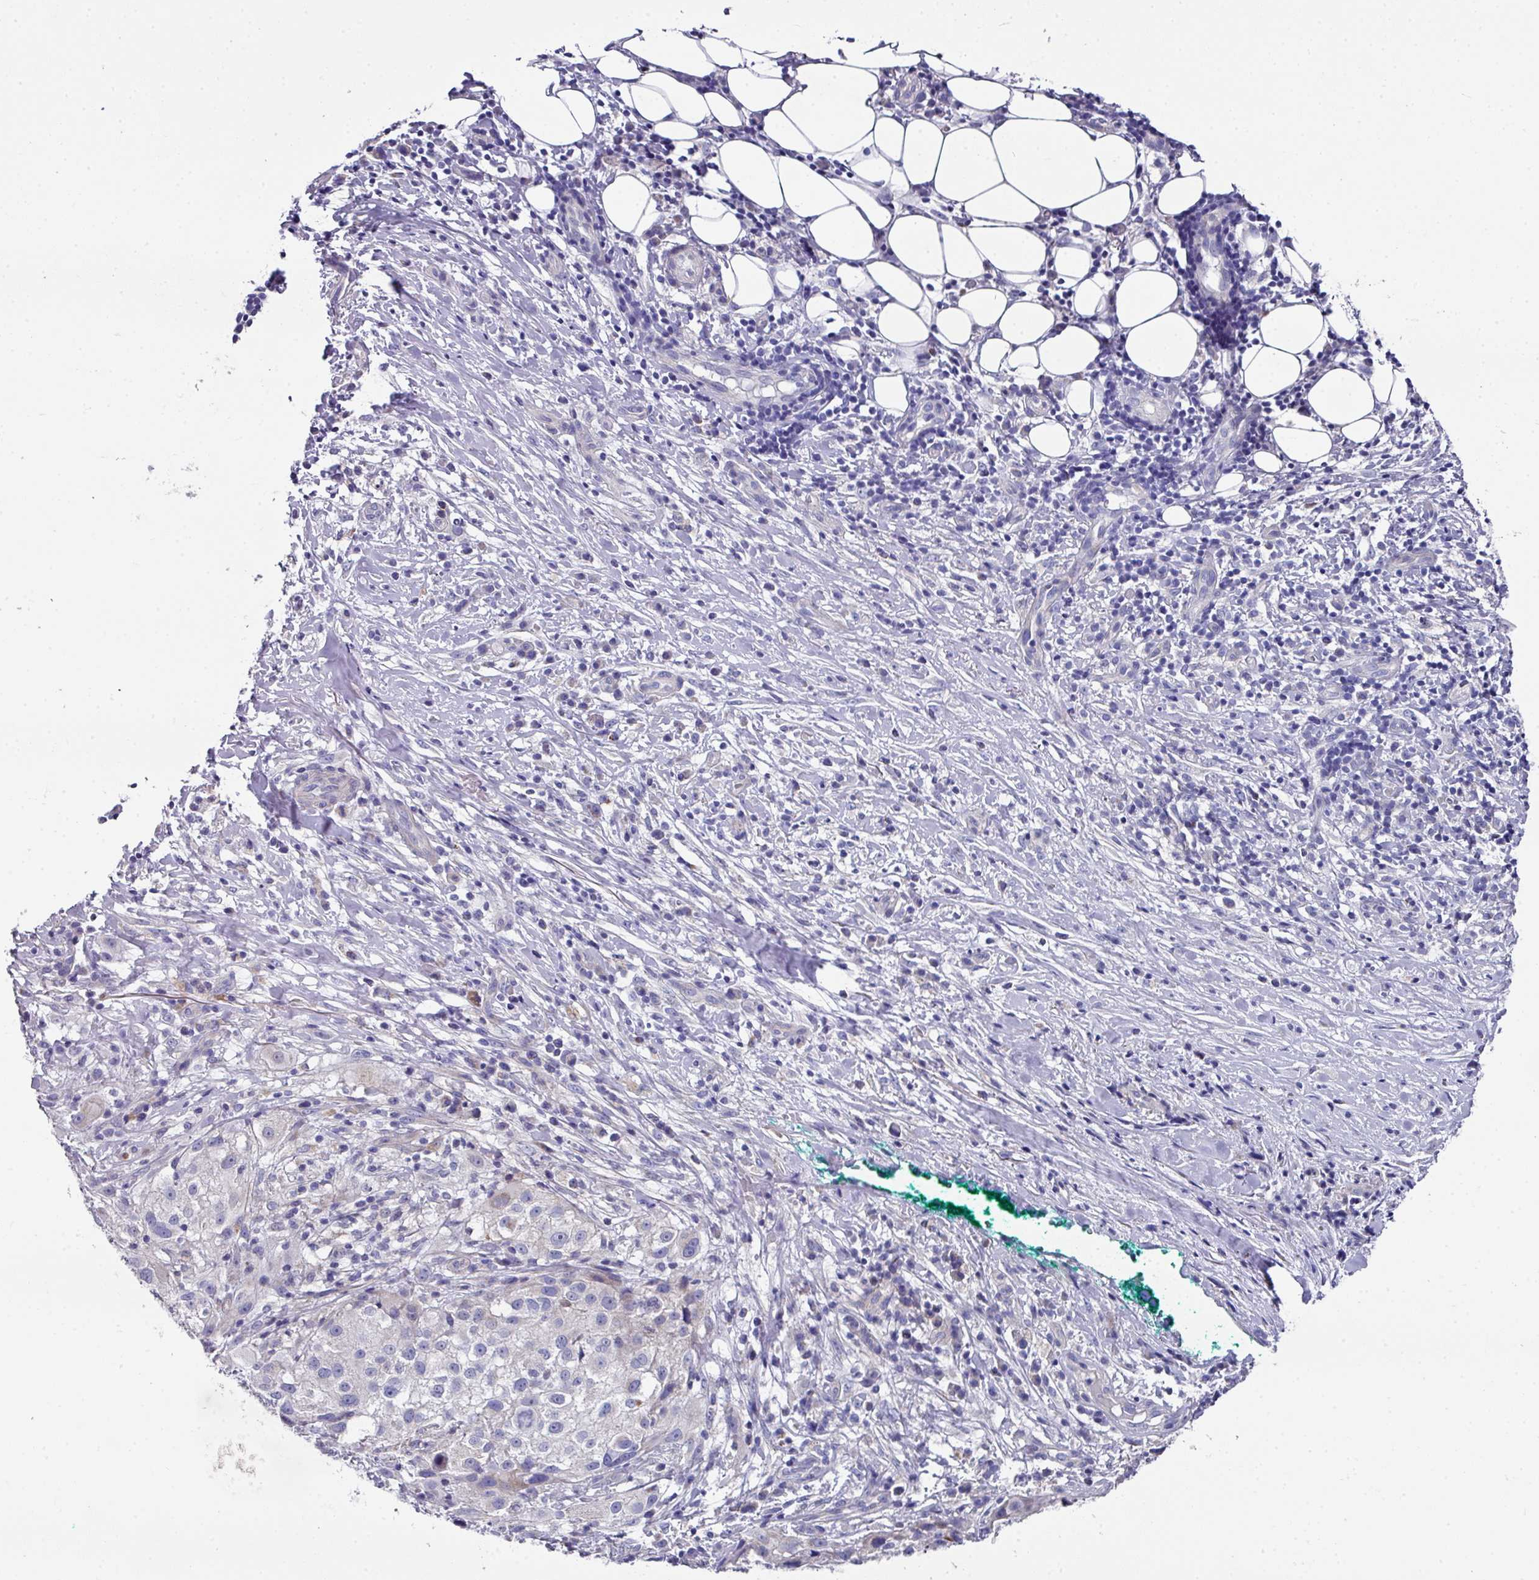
{"staining": {"intensity": "negative", "quantity": "none", "location": "none"}, "tissue": "melanoma", "cell_type": "Tumor cells", "image_type": "cancer", "snomed": [{"axis": "morphology", "description": "Necrosis, NOS"}, {"axis": "morphology", "description": "Malignant melanoma, NOS"}, {"axis": "topography", "description": "Skin"}], "caption": "A high-resolution histopathology image shows IHC staining of melanoma, which exhibits no significant expression in tumor cells. (IHC, brightfield microscopy, high magnification).", "gene": "CLDN1", "patient": {"sex": "female", "age": 87}}